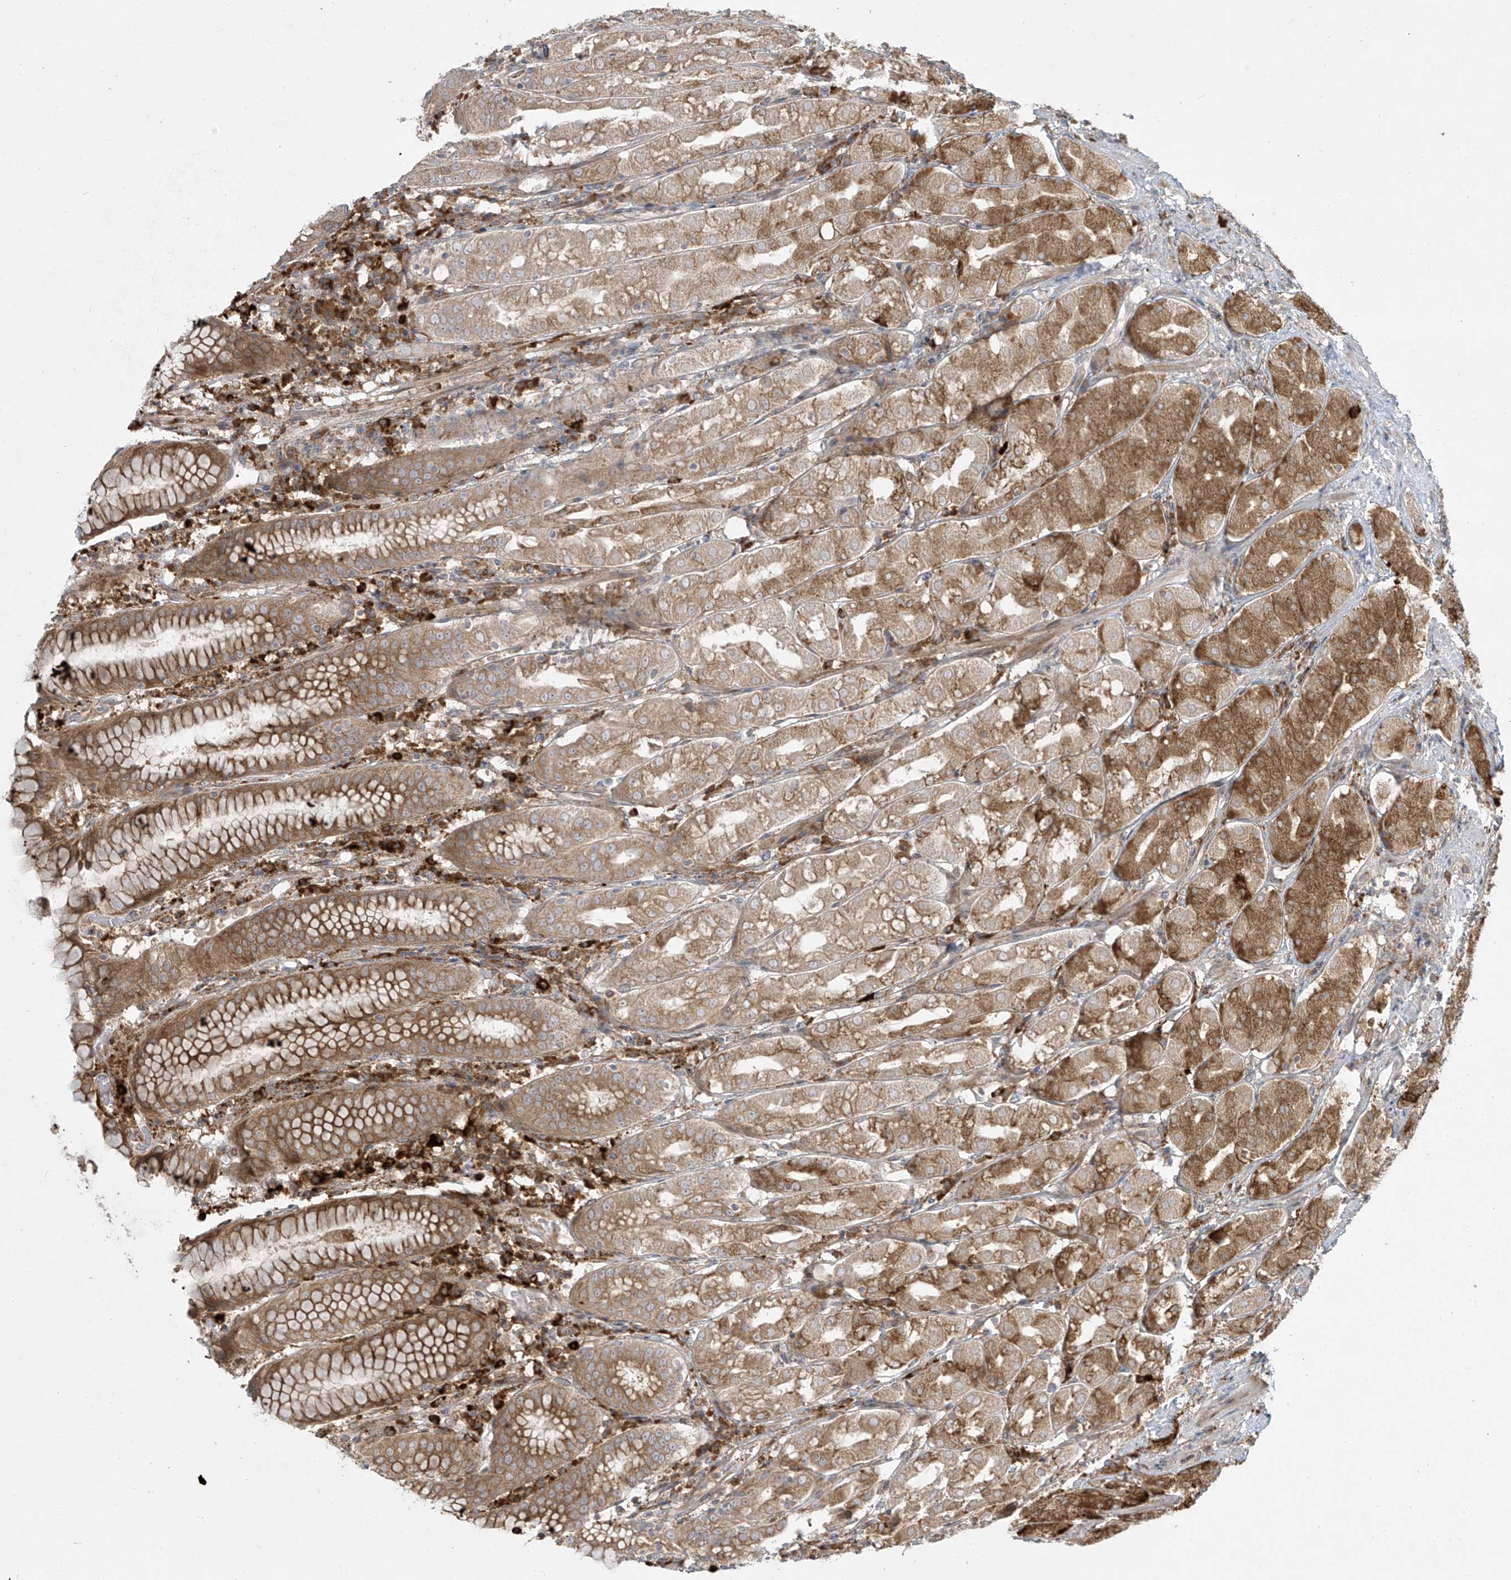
{"staining": {"intensity": "moderate", "quantity": ">75%", "location": "cytoplasmic/membranous"}, "tissue": "stomach", "cell_type": "Glandular cells", "image_type": "normal", "snomed": [{"axis": "morphology", "description": "Normal tissue, NOS"}, {"axis": "topography", "description": "Stomach"}, {"axis": "topography", "description": "Stomach, lower"}], "caption": "Brown immunohistochemical staining in normal stomach reveals moderate cytoplasmic/membranous positivity in about >75% of glandular cells. (DAB (3,3'-diaminobenzidine) = brown stain, brightfield microscopy at high magnification).", "gene": "PPAT", "patient": {"sex": "female", "age": 56}}